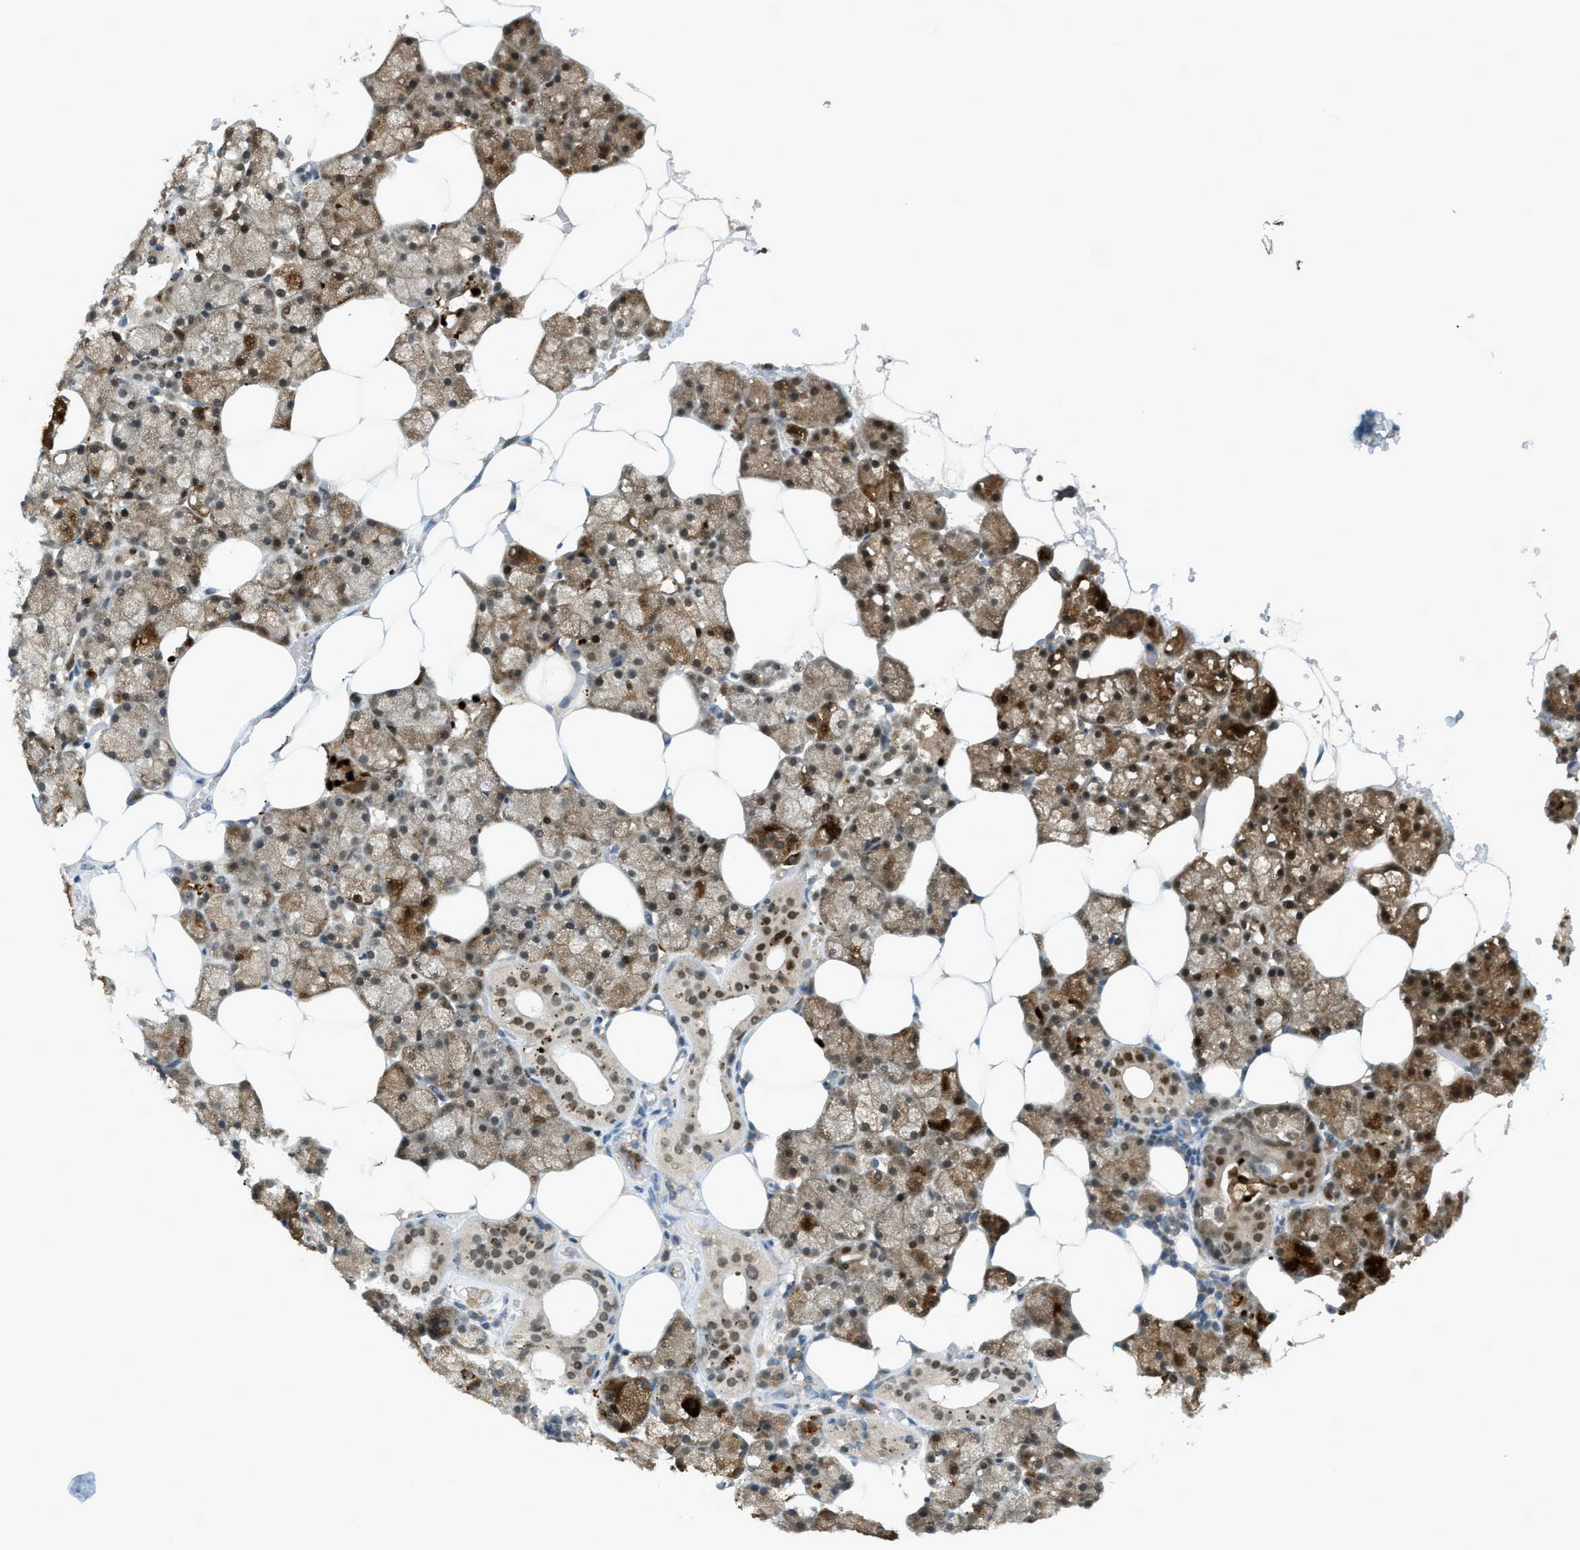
{"staining": {"intensity": "strong", "quantity": ">75%", "location": "cytoplasmic/membranous,nuclear"}, "tissue": "salivary gland", "cell_type": "Glandular cells", "image_type": "normal", "snomed": [{"axis": "morphology", "description": "Normal tissue, NOS"}, {"axis": "topography", "description": "Salivary gland"}], "caption": "IHC (DAB (3,3'-diaminobenzidine)) staining of normal salivary gland reveals strong cytoplasmic/membranous,nuclear protein staining in about >75% of glandular cells. The protein is shown in brown color, while the nuclei are stained blue.", "gene": "DYRK1A", "patient": {"sex": "male", "age": 62}}